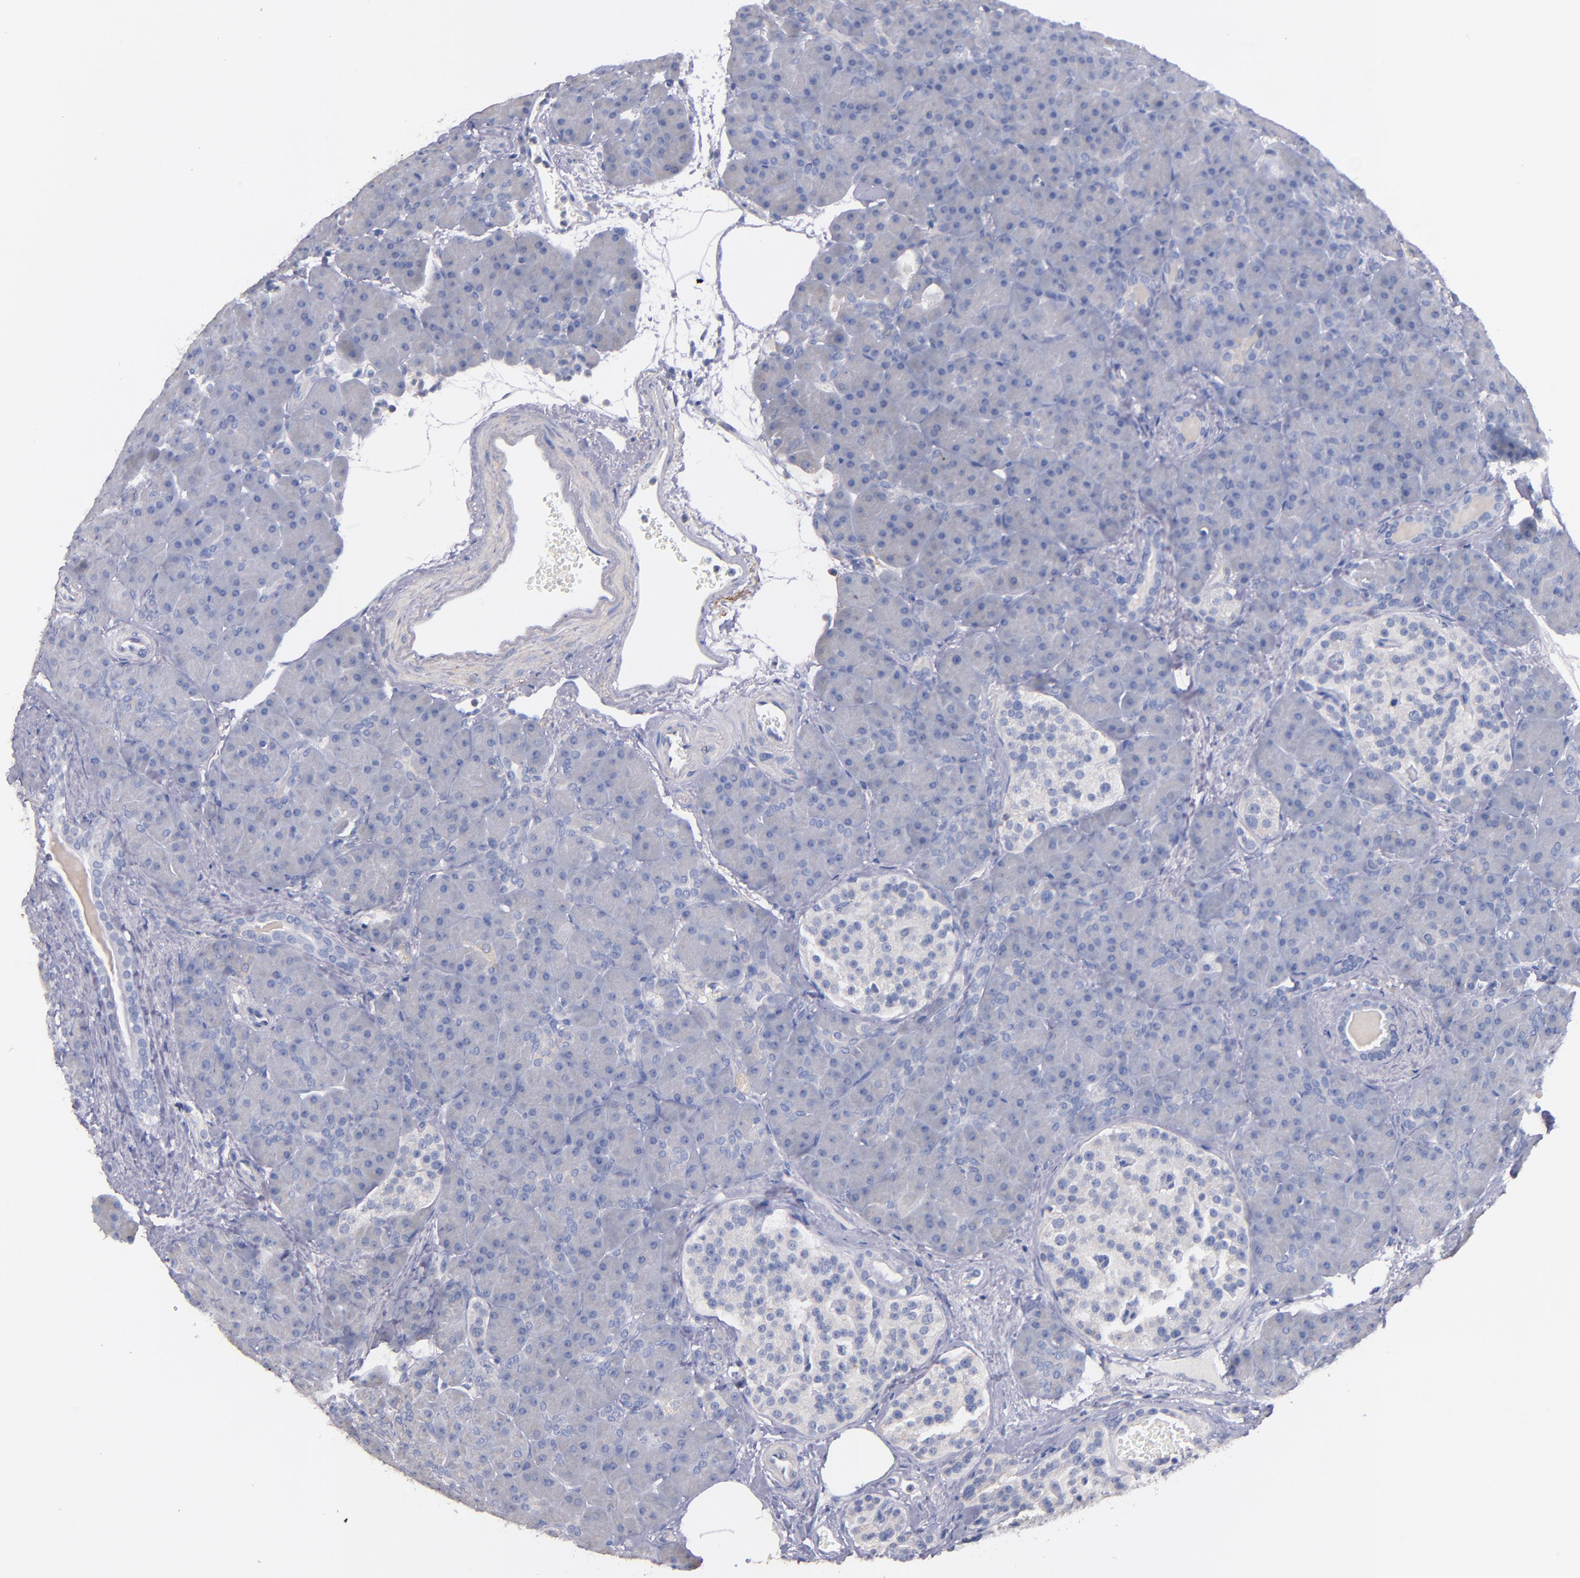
{"staining": {"intensity": "negative", "quantity": "none", "location": "none"}, "tissue": "pancreas", "cell_type": "Exocrine glandular cells", "image_type": "normal", "snomed": [{"axis": "morphology", "description": "Normal tissue, NOS"}, {"axis": "topography", "description": "Pancreas"}], "caption": "IHC of benign human pancreas exhibits no positivity in exocrine glandular cells. (DAB (3,3'-diaminobenzidine) immunohistochemistry (IHC) with hematoxylin counter stain).", "gene": "CNTNAP2", "patient": {"sex": "male", "age": 66}}